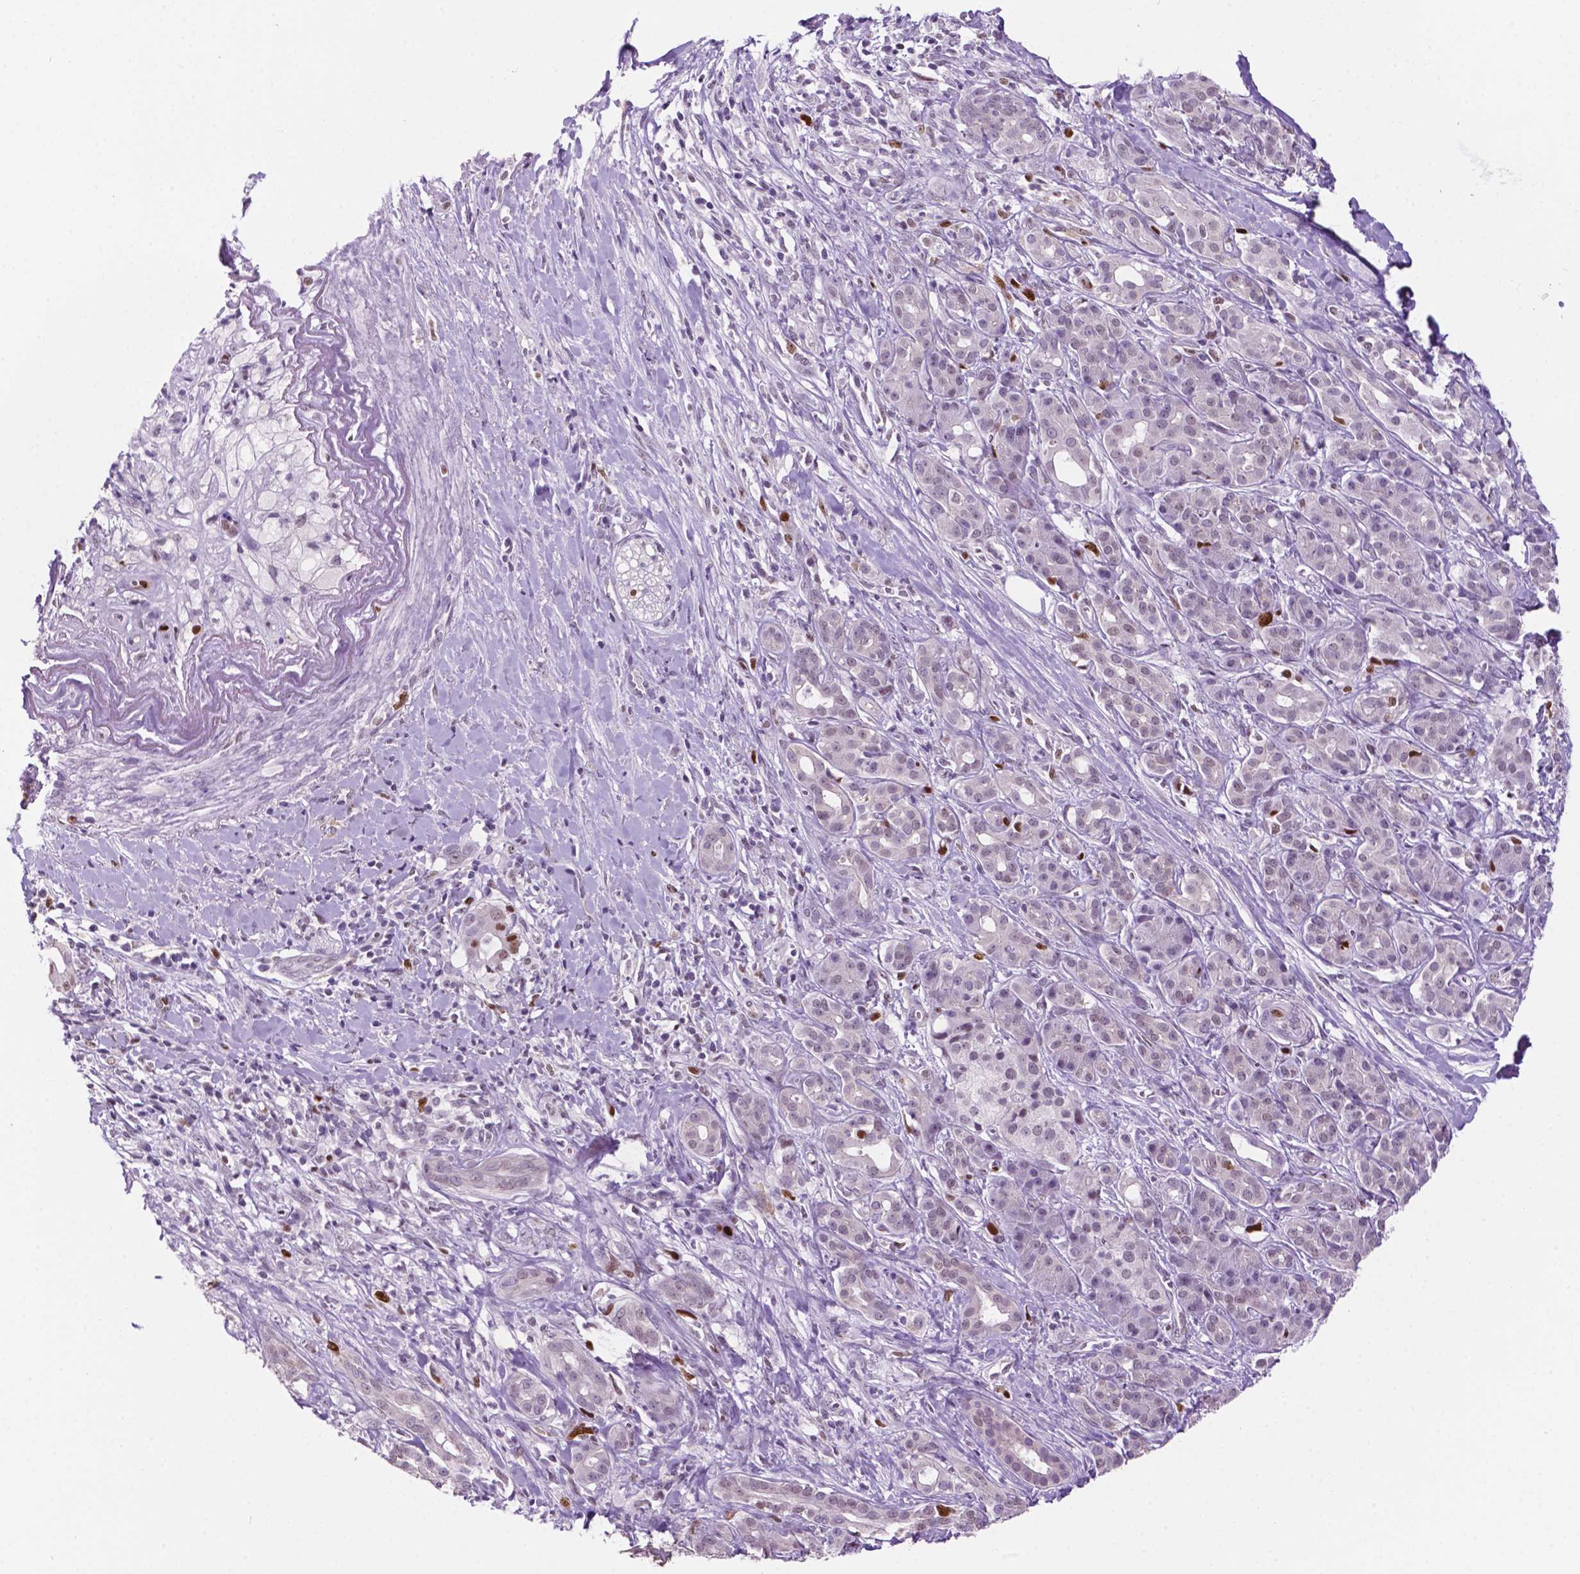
{"staining": {"intensity": "moderate", "quantity": "<25%", "location": "nuclear"}, "tissue": "pancreatic cancer", "cell_type": "Tumor cells", "image_type": "cancer", "snomed": [{"axis": "morphology", "description": "Adenocarcinoma, NOS"}, {"axis": "topography", "description": "Pancreas"}], "caption": "Brown immunohistochemical staining in pancreatic adenocarcinoma exhibits moderate nuclear expression in about <25% of tumor cells. The protein of interest is shown in brown color, while the nuclei are stained blue.", "gene": "NCAPH2", "patient": {"sex": "male", "age": 61}}